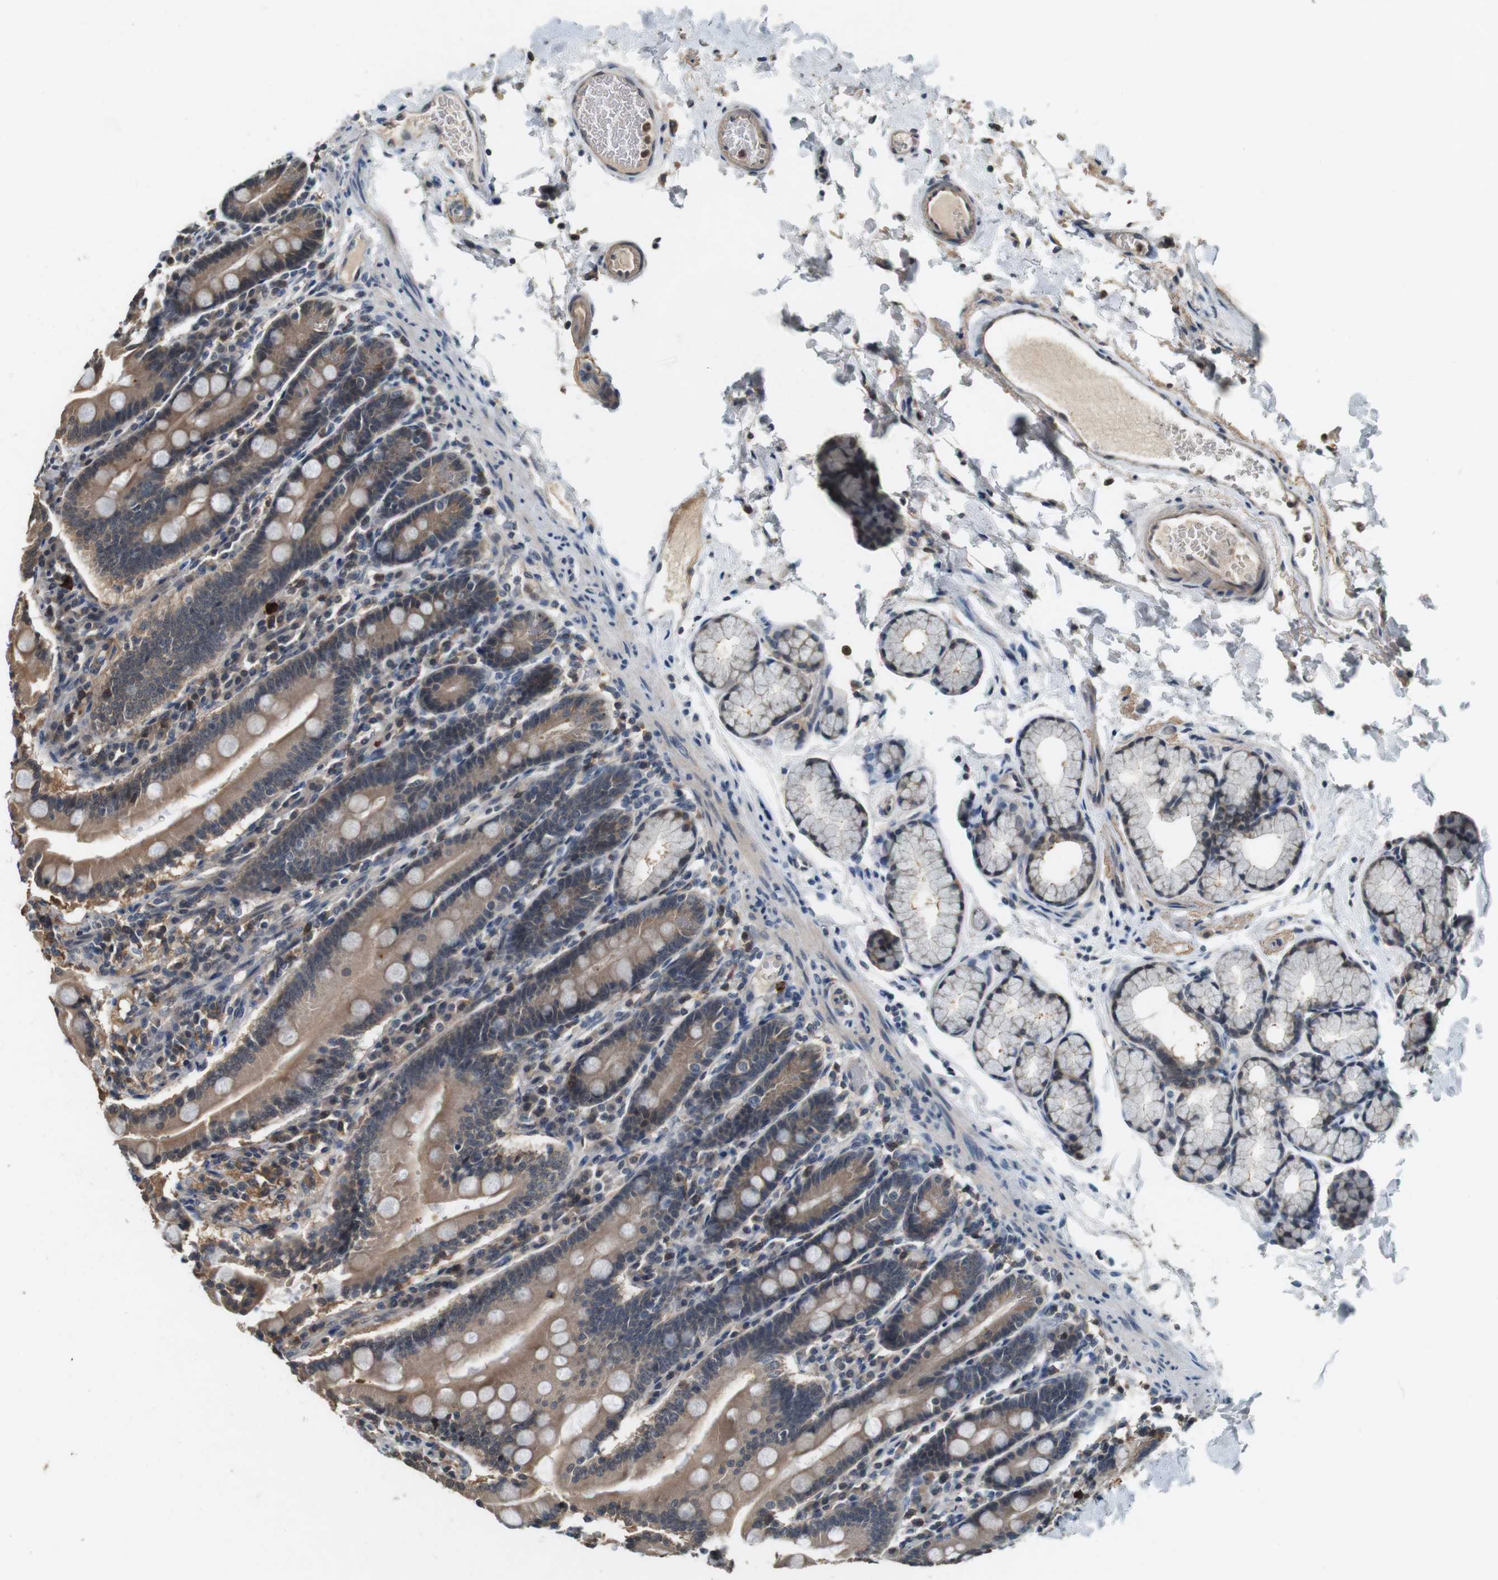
{"staining": {"intensity": "moderate", "quantity": ">75%", "location": "cytoplasmic/membranous"}, "tissue": "duodenum", "cell_type": "Glandular cells", "image_type": "normal", "snomed": [{"axis": "morphology", "description": "Normal tissue, NOS"}, {"axis": "topography", "description": "Small intestine, NOS"}], "caption": "Unremarkable duodenum reveals moderate cytoplasmic/membranous expression in about >75% of glandular cells.", "gene": "CDK14", "patient": {"sex": "female", "age": 71}}